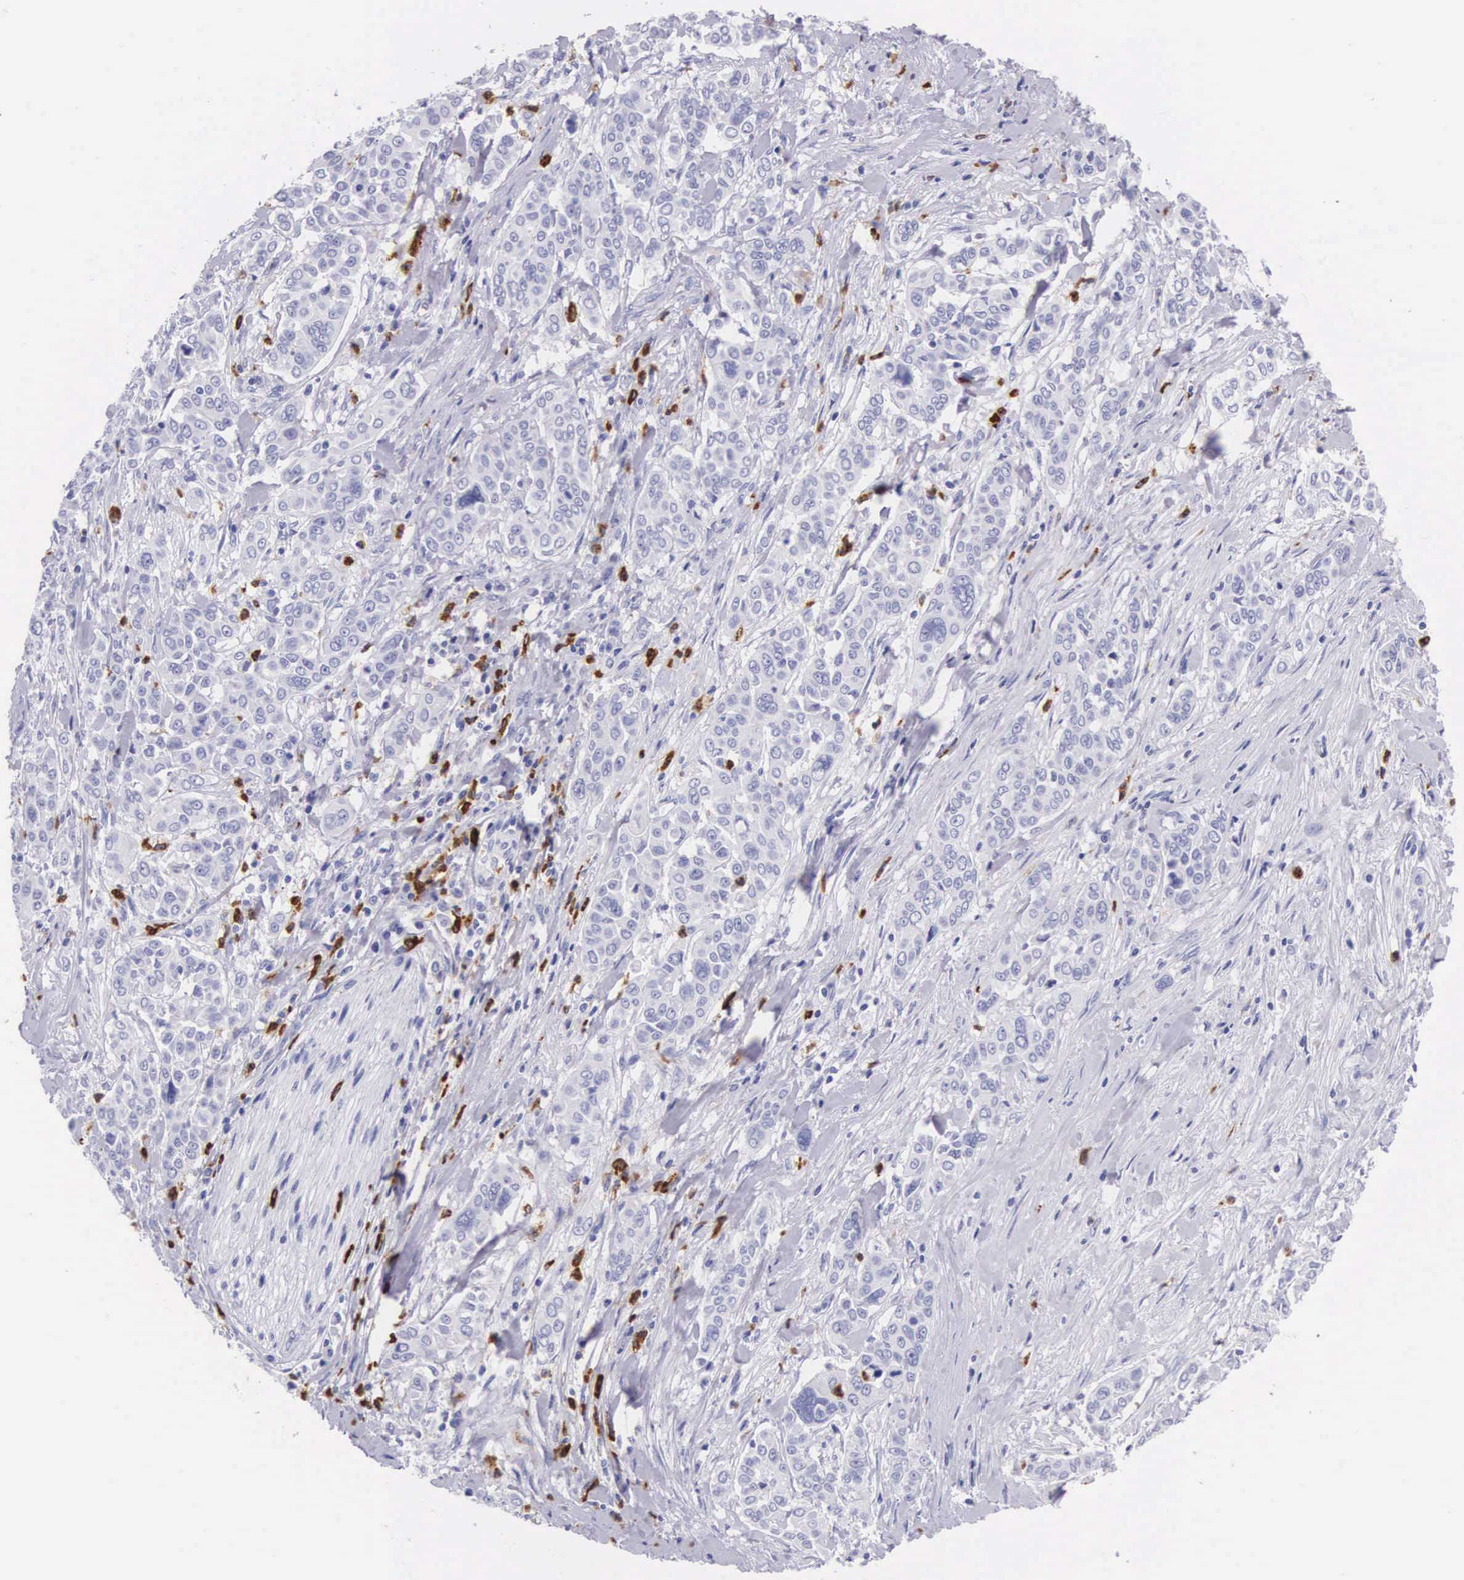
{"staining": {"intensity": "negative", "quantity": "none", "location": "none"}, "tissue": "pancreatic cancer", "cell_type": "Tumor cells", "image_type": "cancer", "snomed": [{"axis": "morphology", "description": "Adenocarcinoma, NOS"}, {"axis": "topography", "description": "Pancreas"}], "caption": "The IHC micrograph has no significant expression in tumor cells of pancreatic adenocarcinoma tissue. (DAB (3,3'-diaminobenzidine) IHC with hematoxylin counter stain).", "gene": "FCN1", "patient": {"sex": "female", "age": 52}}